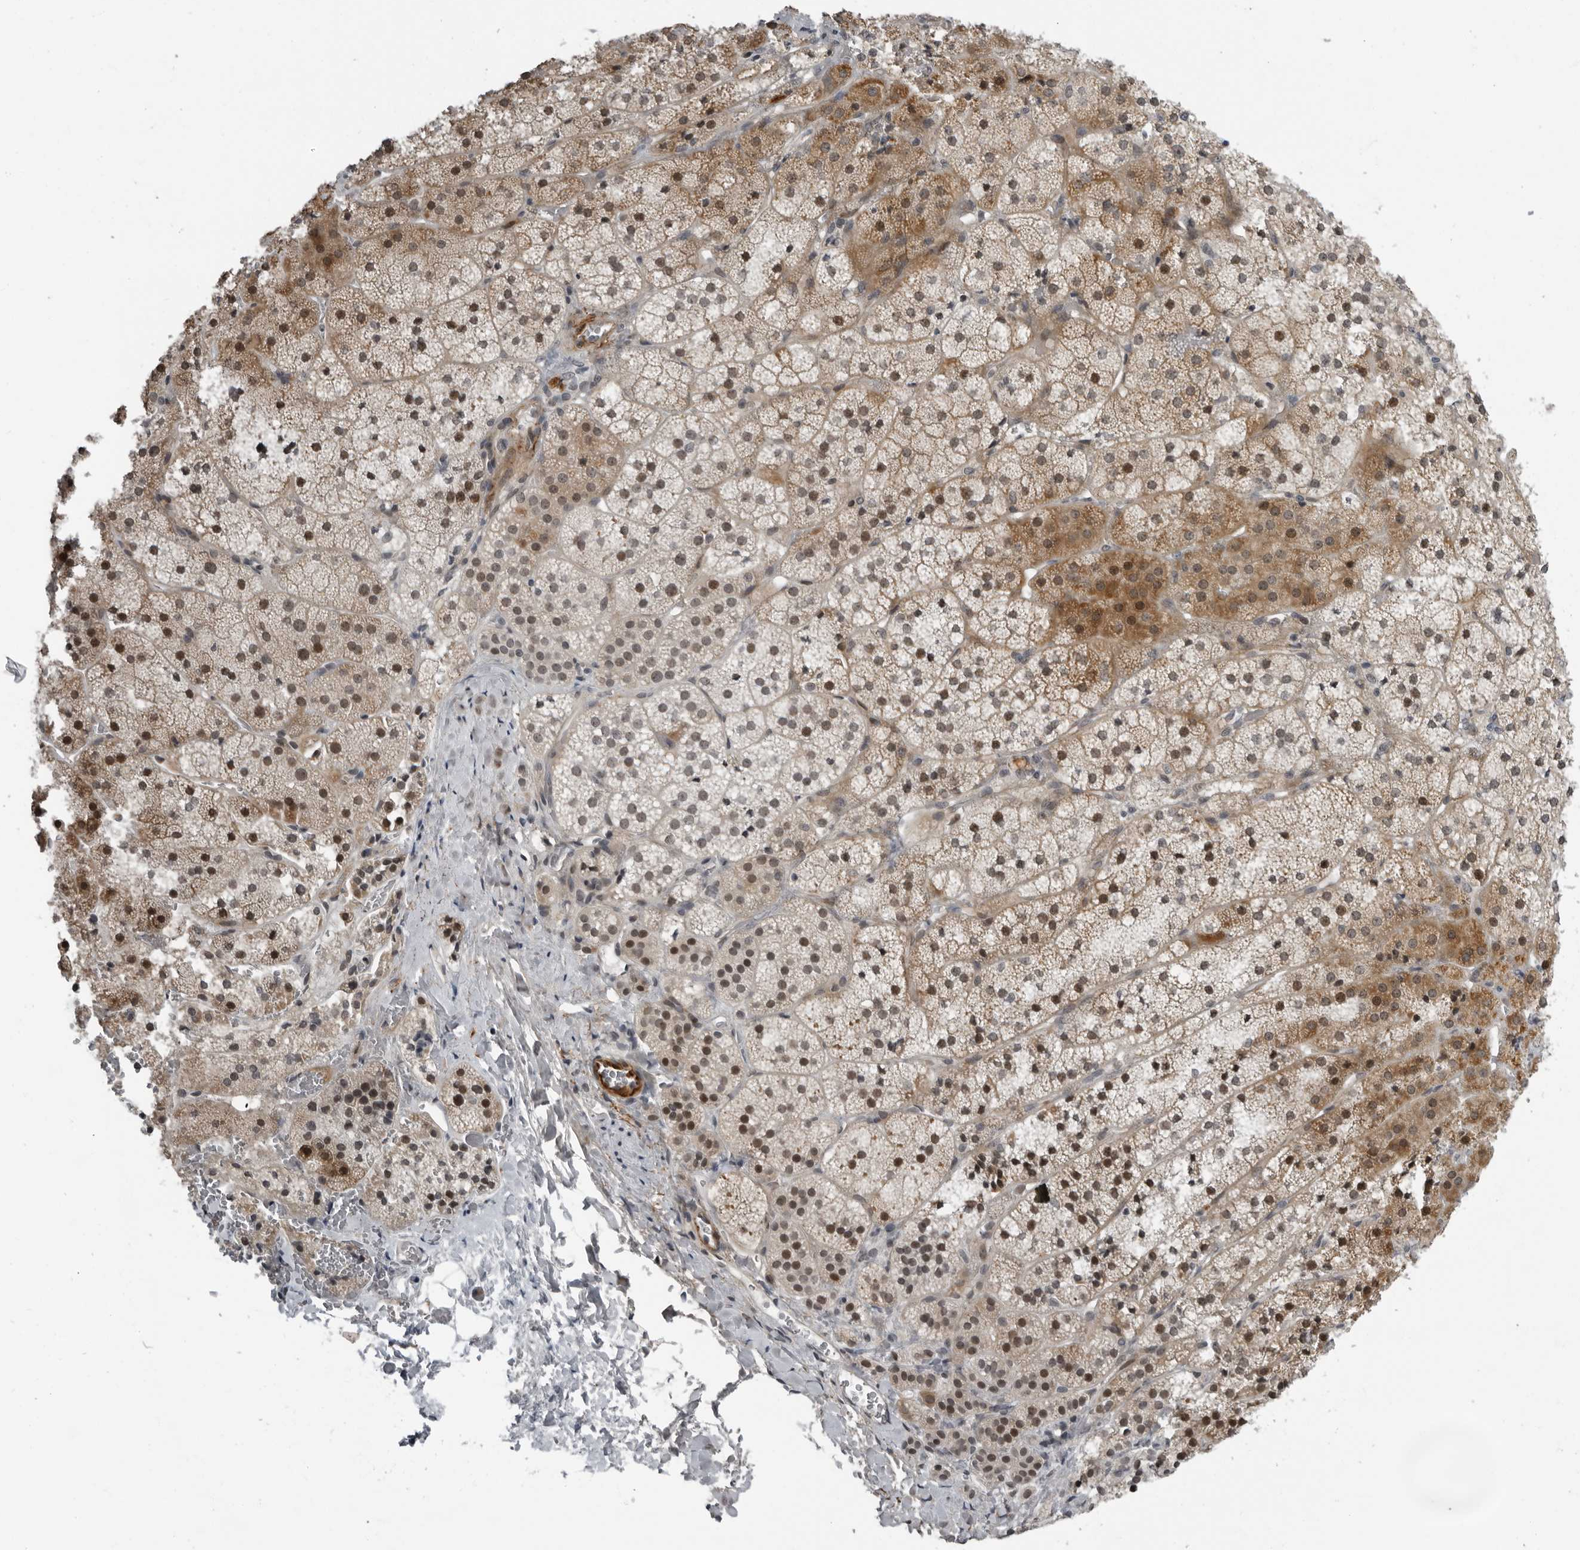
{"staining": {"intensity": "moderate", "quantity": ">75%", "location": "cytoplasmic/membranous,nuclear"}, "tissue": "adrenal gland", "cell_type": "Glandular cells", "image_type": "normal", "snomed": [{"axis": "morphology", "description": "Normal tissue, NOS"}, {"axis": "topography", "description": "Adrenal gland"}], "caption": "IHC image of benign adrenal gland: adrenal gland stained using IHC reveals medium levels of moderate protein expression localized specifically in the cytoplasmic/membranous,nuclear of glandular cells, appearing as a cytoplasmic/membranous,nuclear brown color.", "gene": "ALPK2", "patient": {"sex": "female", "age": 44}}